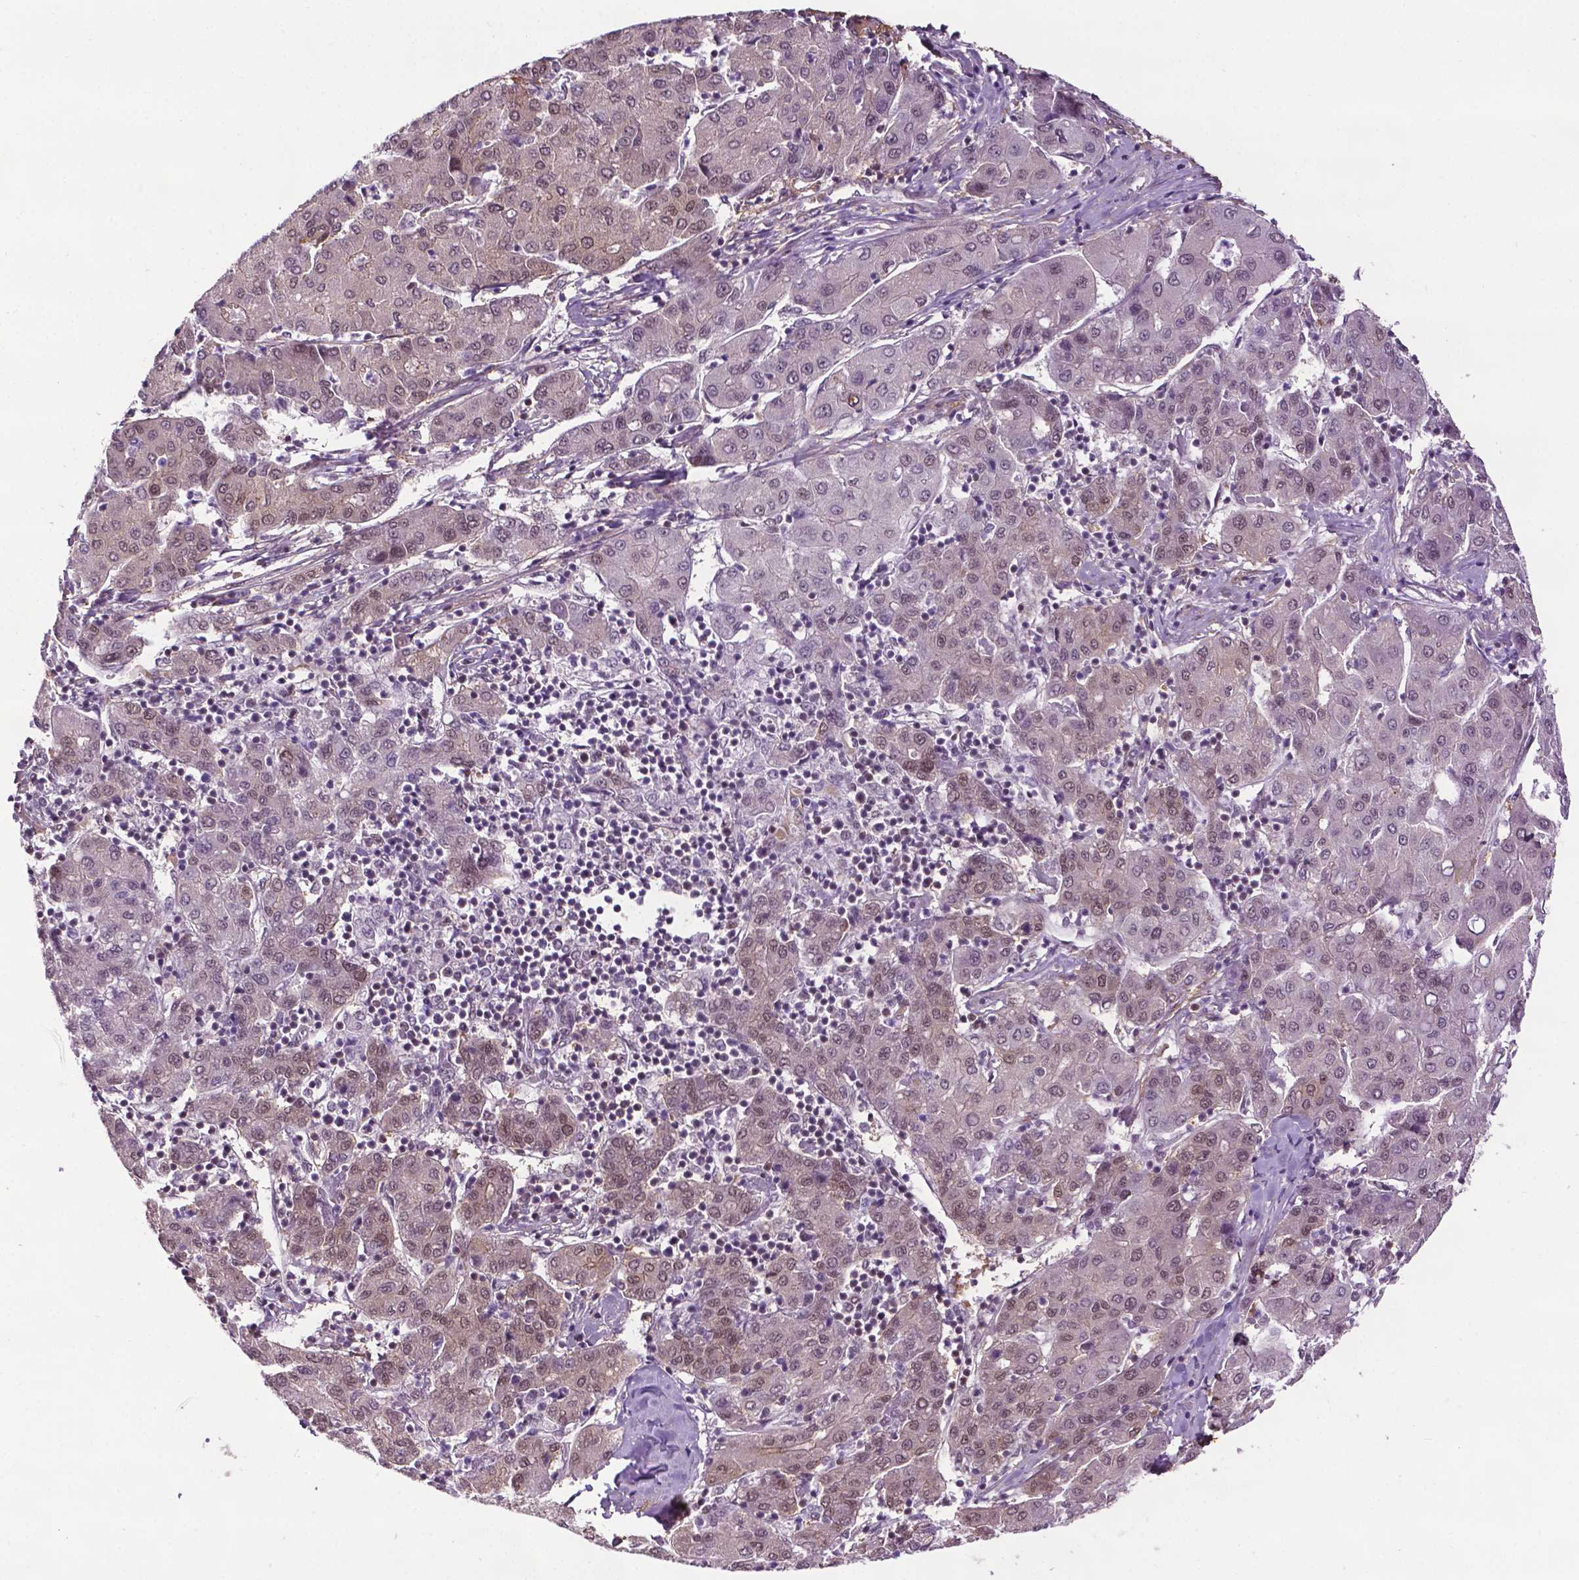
{"staining": {"intensity": "weak", "quantity": "<25%", "location": "cytoplasmic/membranous,nuclear"}, "tissue": "liver cancer", "cell_type": "Tumor cells", "image_type": "cancer", "snomed": [{"axis": "morphology", "description": "Carcinoma, Hepatocellular, NOS"}, {"axis": "topography", "description": "Liver"}], "caption": "Immunohistochemistry histopathology image of neoplastic tissue: liver hepatocellular carcinoma stained with DAB (3,3'-diaminobenzidine) exhibits no significant protein staining in tumor cells. The staining is performed using DAB brown chromogen with nuclei counter-stained in using hematoxylin.", "gene": "UBQLN4", "patient": {"sex": "male", "age": 65}}